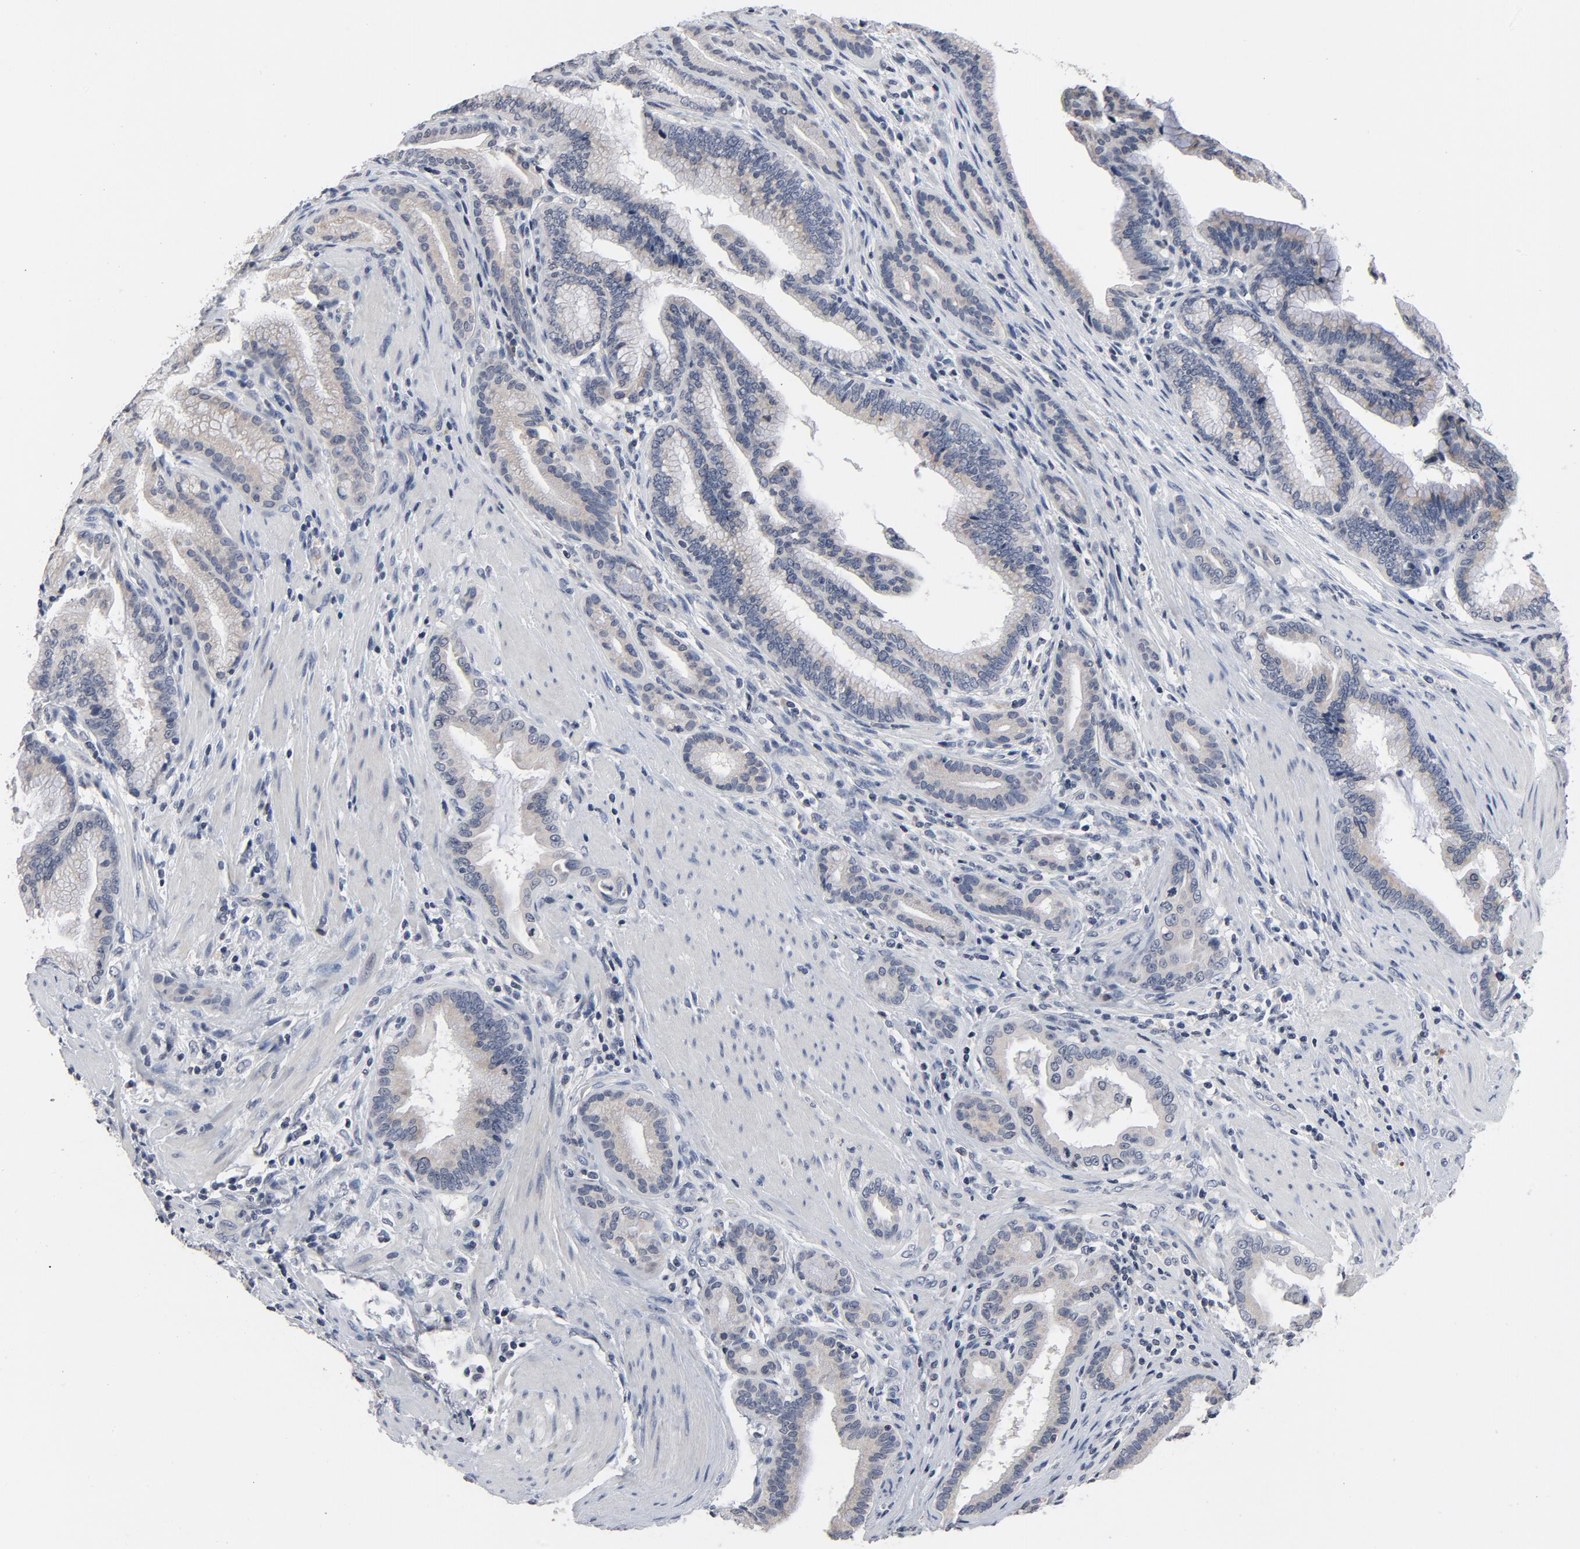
{"staining": {"intensity": "weak", "quantity": "25%-75%", "location": "cytoplasmic/membranous"}, "tissue": "pancreatic cancer", "cell_type": "Tumor cells", "image_type": "cancer", "snomed": [{"axis": "morphology", "description": "Adenocarcinoma, NOS"}, {"axis": "topography", "description": "Pancreas"}], "caption": "Immunohistochemical staining of human pancreatic adenocarcinoma demonstrates low levels of weak cytoplasmic/membranous protein positivity in about 25%-75% of tumor cells. (brown staining indicates protein expression, while blue staining denotes nuclei).", "gene": "TCL1A", "patient": {"sex": "female", "age": 64}}